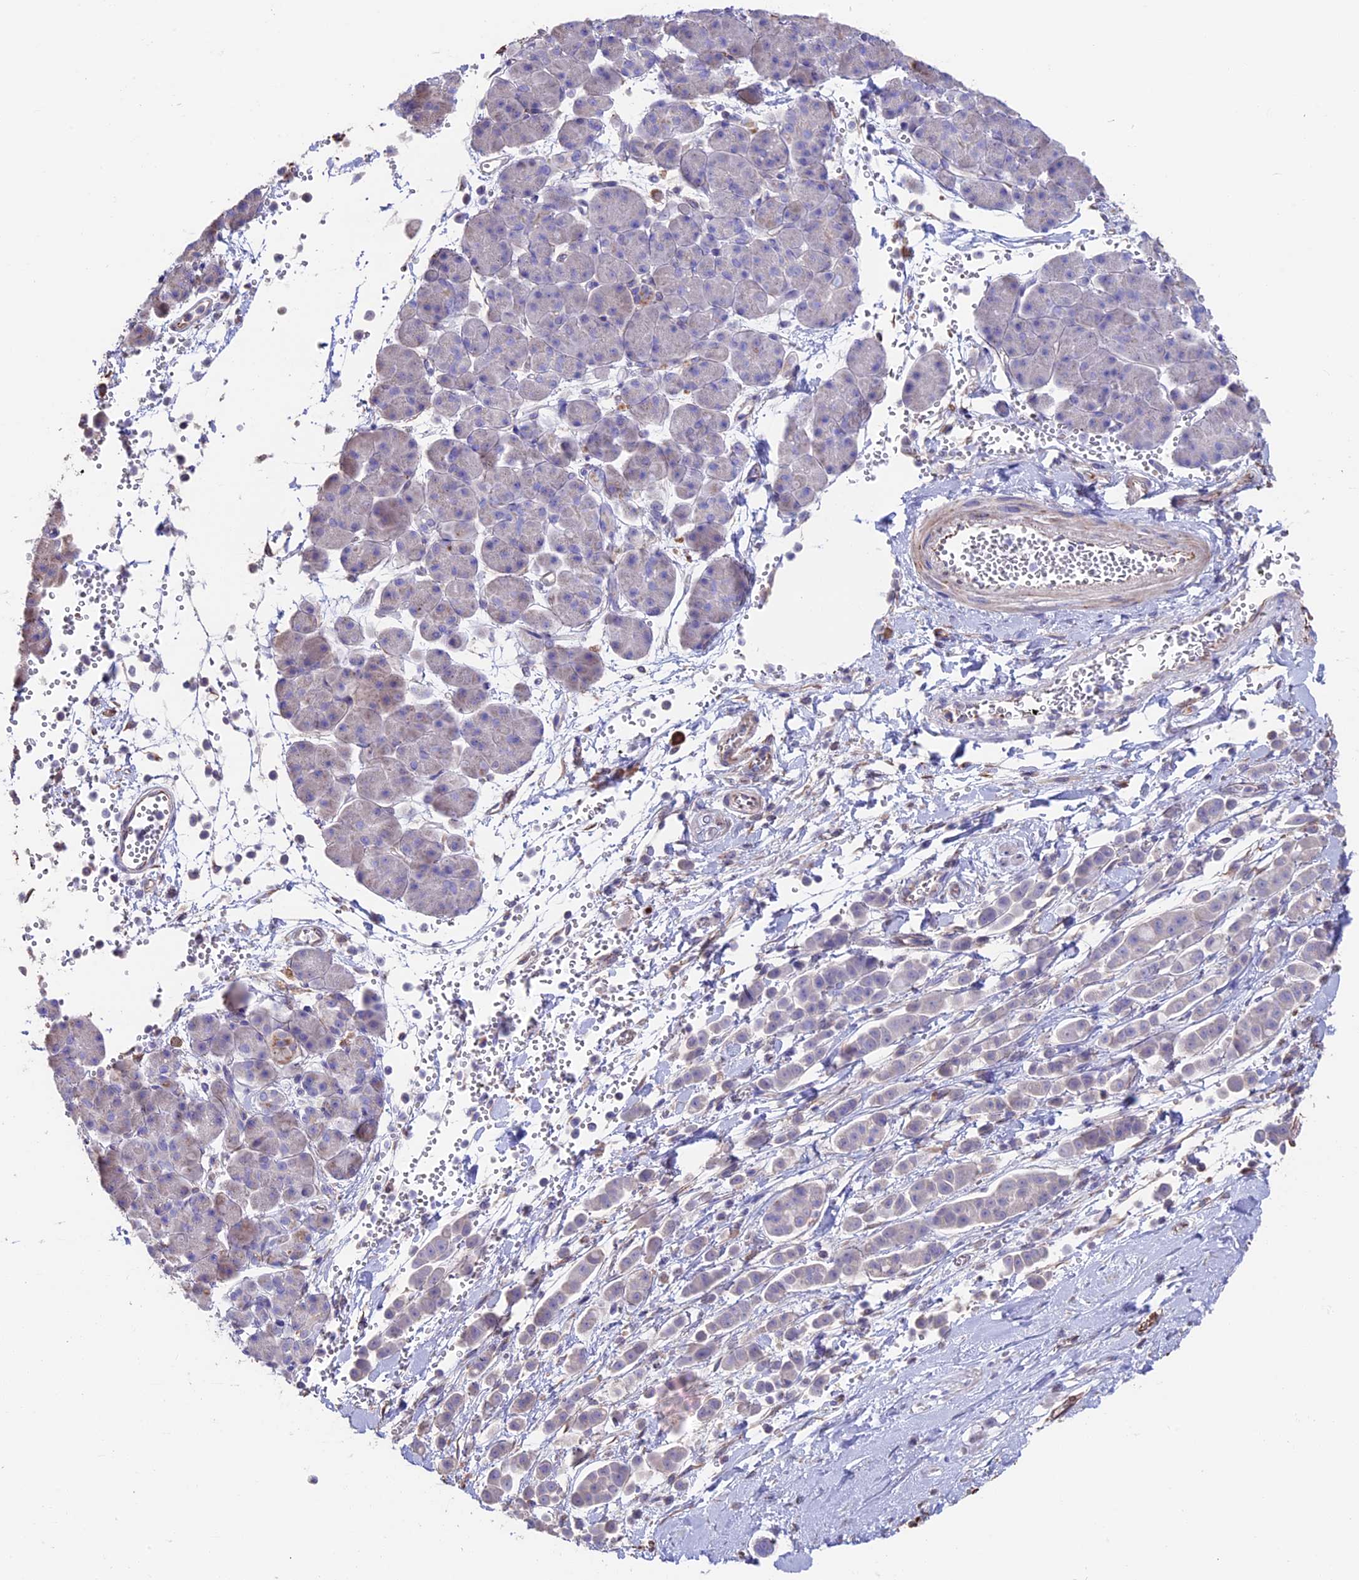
{"staining": {"intensity": "weak", "quantity": "<25%", "location": "cytoplasmic/membranous"}, "tissue": "pancreatic cancer", "cell_type": "Tumor cells", "image_type": "cancer", "snomed": [{"axis": "morphology", "description": "Normal tissue, NOS"}, {"axis": "morphology", "description": "Adenocarcinoma, NOS"}, {"axis": "topography", "description": "Pancreas"}], "caption": "An image of pancreatic adenocarcinoma stained for a protein shows no brown staining in tumor cells. The staining was performed using DAB (3,3'-diaminobenzidine) to visualize the protein expression in brown, while the nuclei were stained in blue with hematoxylin (Magnification: 20x).", "gene": "SEH1L", "patient": {"sex": "female", "age": 64}}